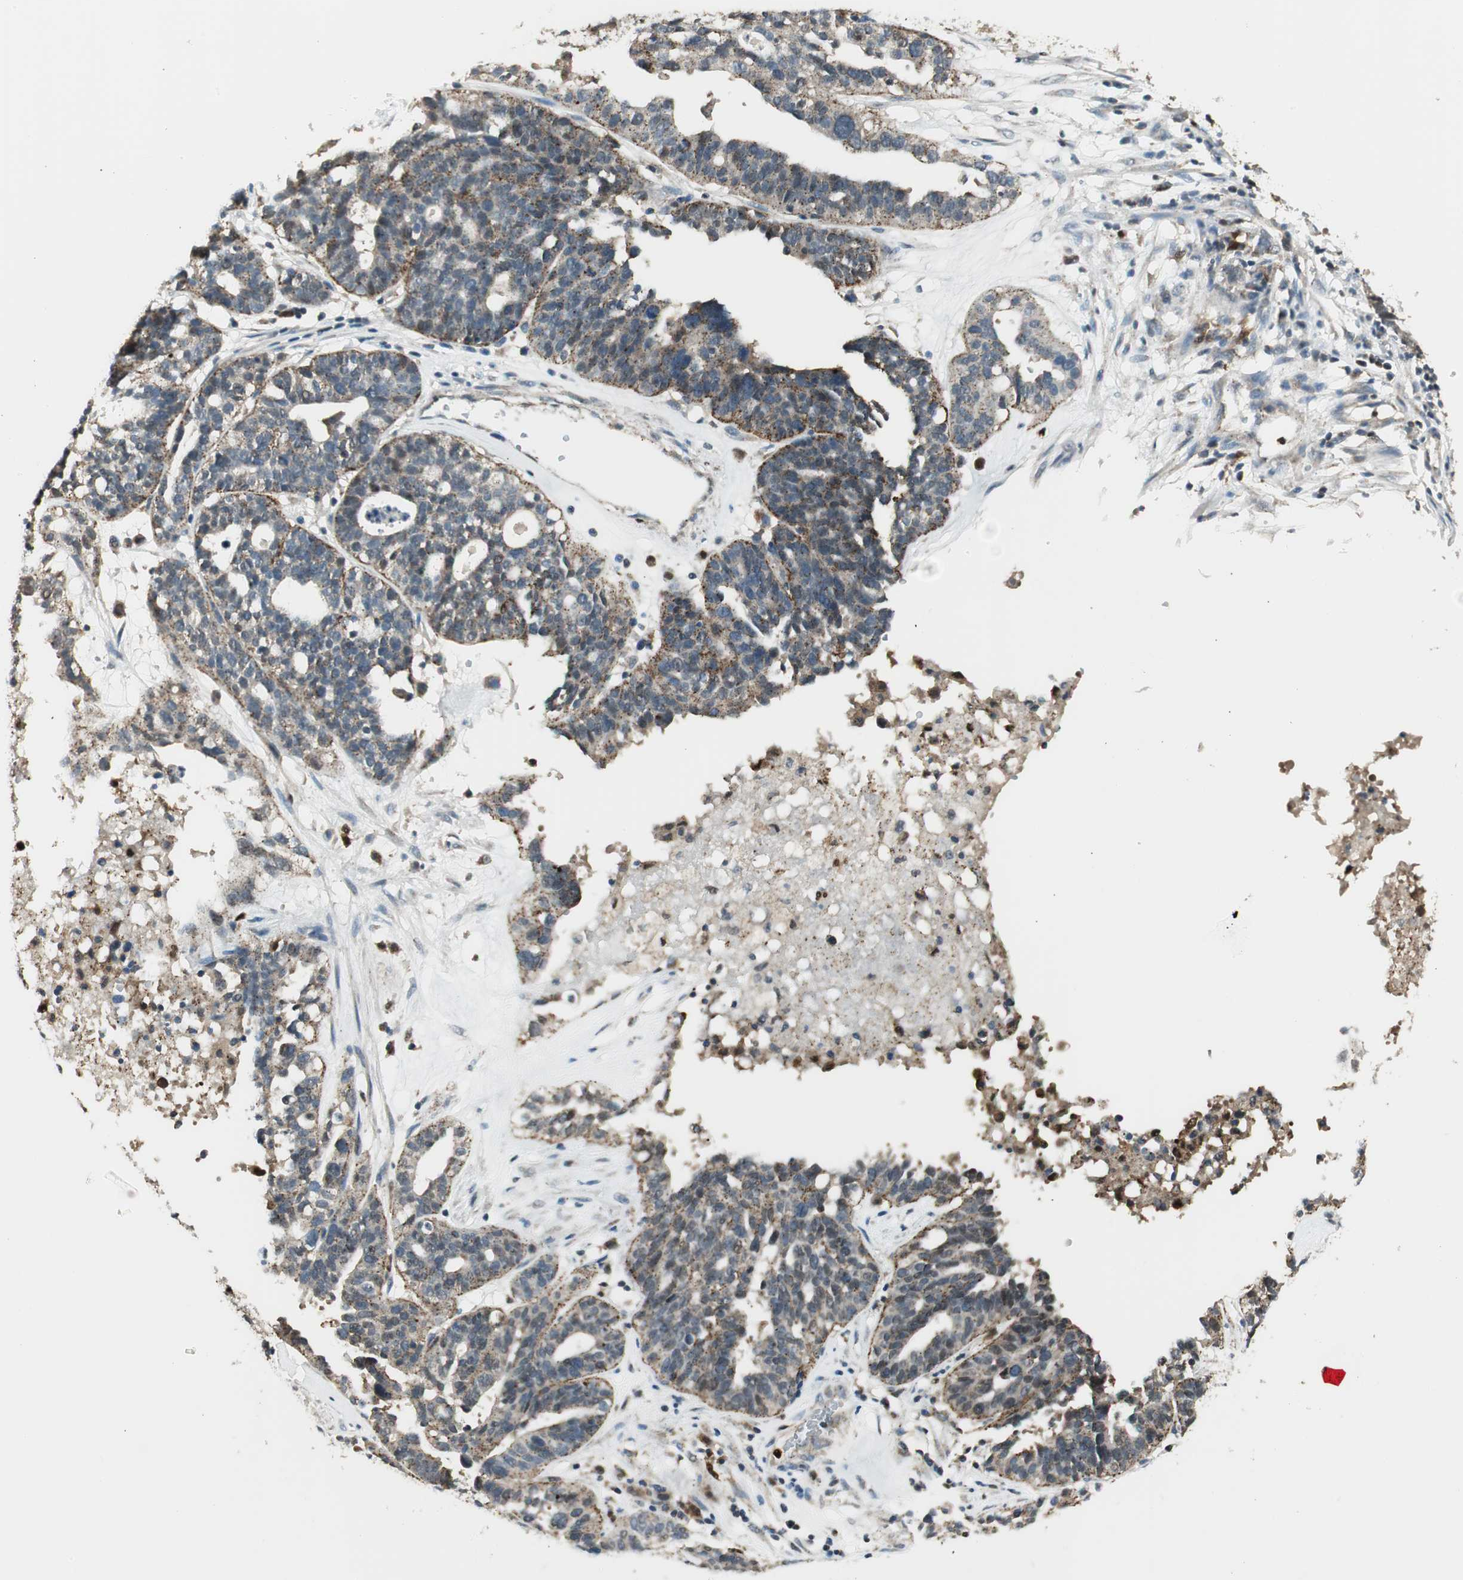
{"staining": {"intensity": "moderate", "quantity": "<25%", "location": "cytoplasmic/membranous"}, "tissue": "ovarian cancer", "cell_type": "Tumor cells", "image_type": "cancer", "snomed": [{"axis": "morphology", "description": "Cystadenocarcinoma, serous, NOS"}, {"axis": "topography", "description": "Ovary"}], "caption": "Immunohistochemical staining of ovarian cancer (serous cystadenocarcinoma) exhibits moderate cytoplasmic/membranous protein positivity in about <25% of tumor cells.", "gene": "LTA4H", "patient": {"sex": "female", "age": 59}}